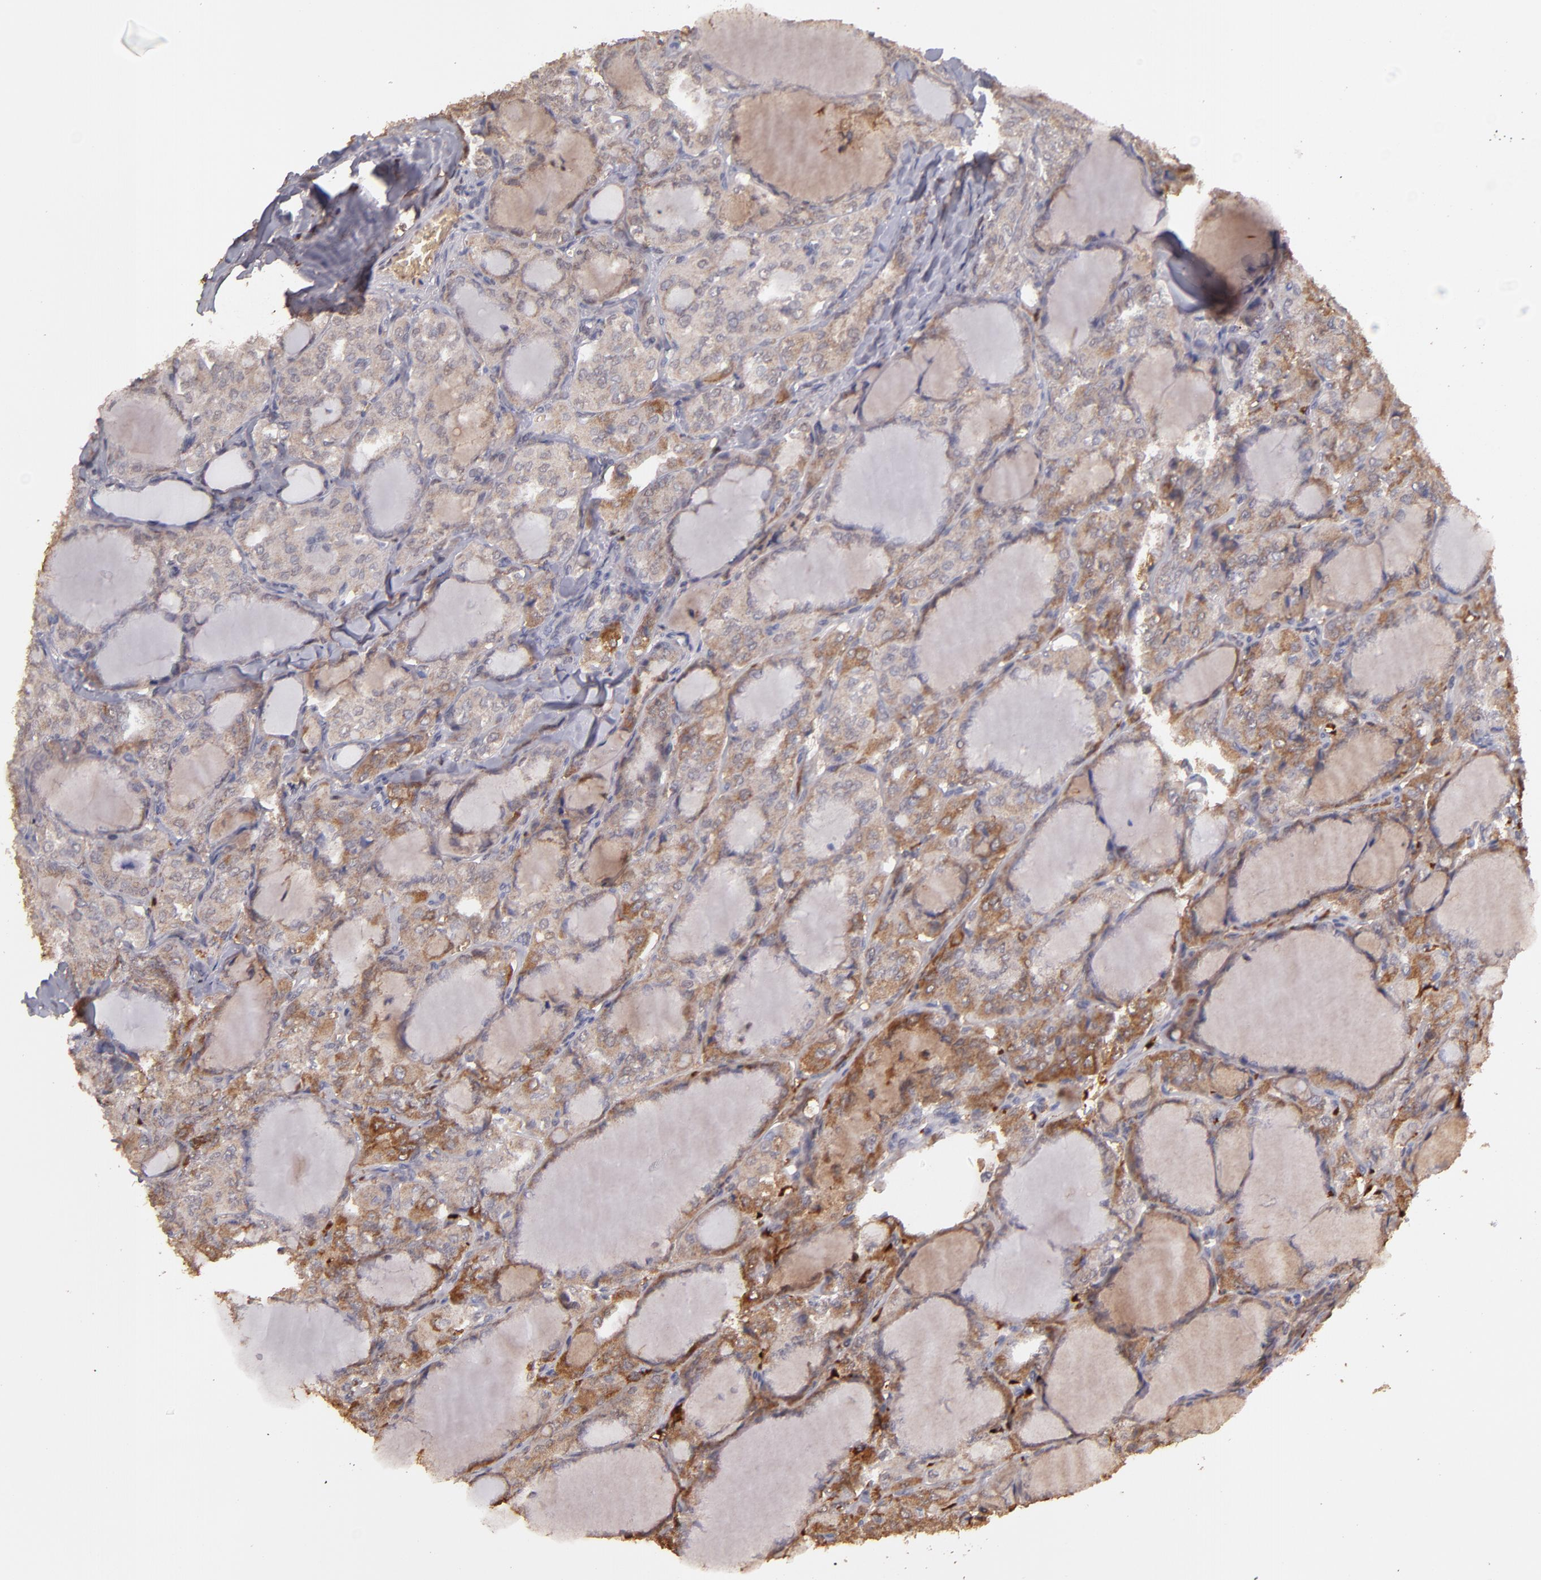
{"staining": {"intensity": "moderate", "quantity": ">75%", "location": "cytoplasmic/membranous"}, "tissue": "thyroid cancer", "cell_type": "Tumor cells", "image_type": "cancer", "snomed": [{"axis": "morphology", "description": "Papillary adenocarcinoma, NOS"}, {"axis": "topography", "description": "Thyroid gland"}], "caption": "This photomicrograph shows immunohistochemistry (IHC) staining of human thyroid papillary adenocarcinoma, with medium moderate cytoplasmic/membranous staining in about >75% of tumor cells.", "gene": "SERPINC1", "patient": {"sex": "male", "age": 20}}